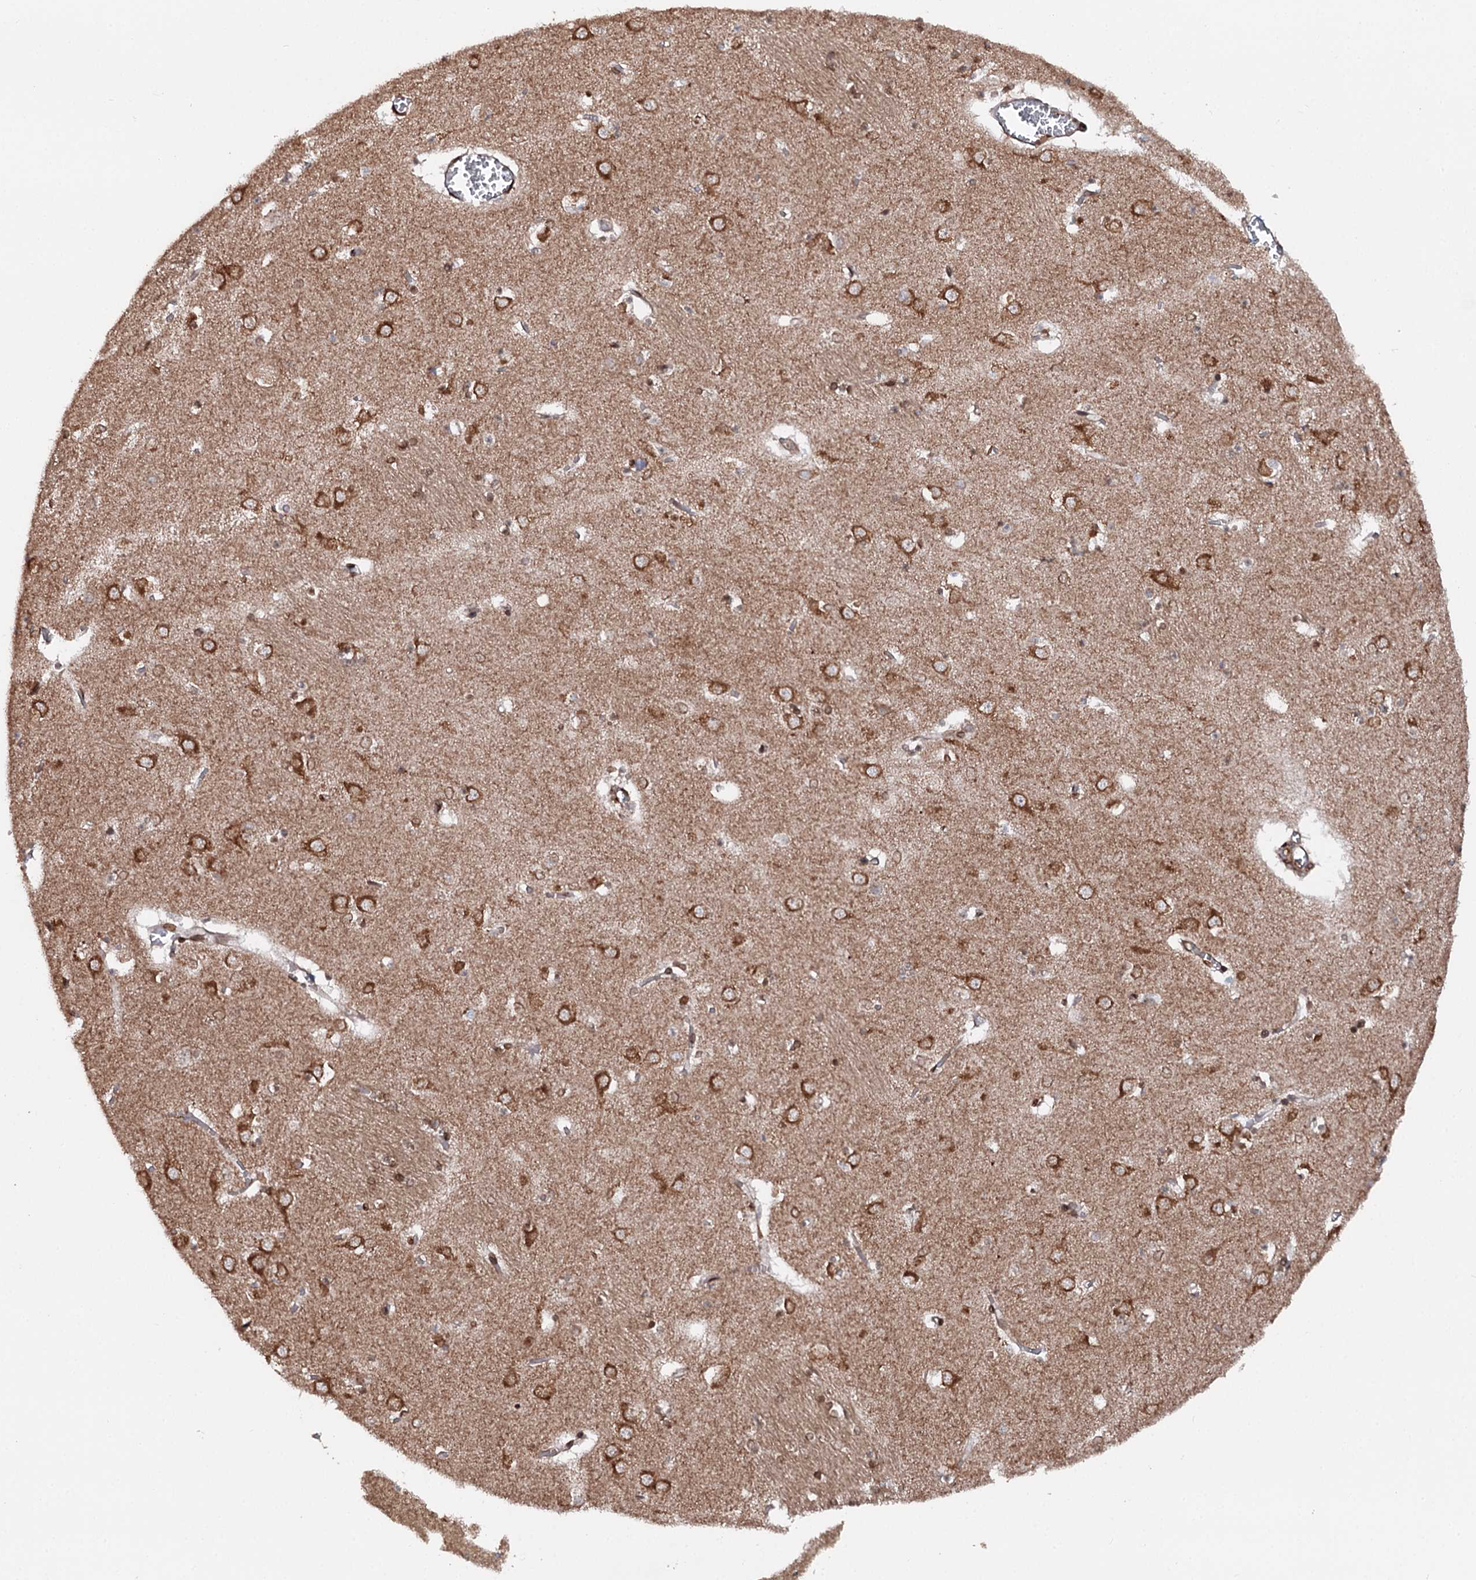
{"staining": {"intensity": "moderate", "quantity": "25%-75%", "location": "cytoplasmic/membranous,nuclear"}, "tissue": "caudate", "cell_type": "Glial cells", "image_type": "normal", "snomed": [{"axis": "morphology", "description": "Normal tissue, NOS"}, {"axis": "topography", "description": "Lateral ventricle wall"}], "caption": "Immunohistochemistry (IHC) image of unremarkable human caudate stained for a protein (brown), which demonstrates medium levels of moderate cytoplasmic/membranous,nuclear staining in approximately 25%-75% of glial cells.", "gene": "FGFR1OP2", "patient": {"sex": "male", "age": 70}}